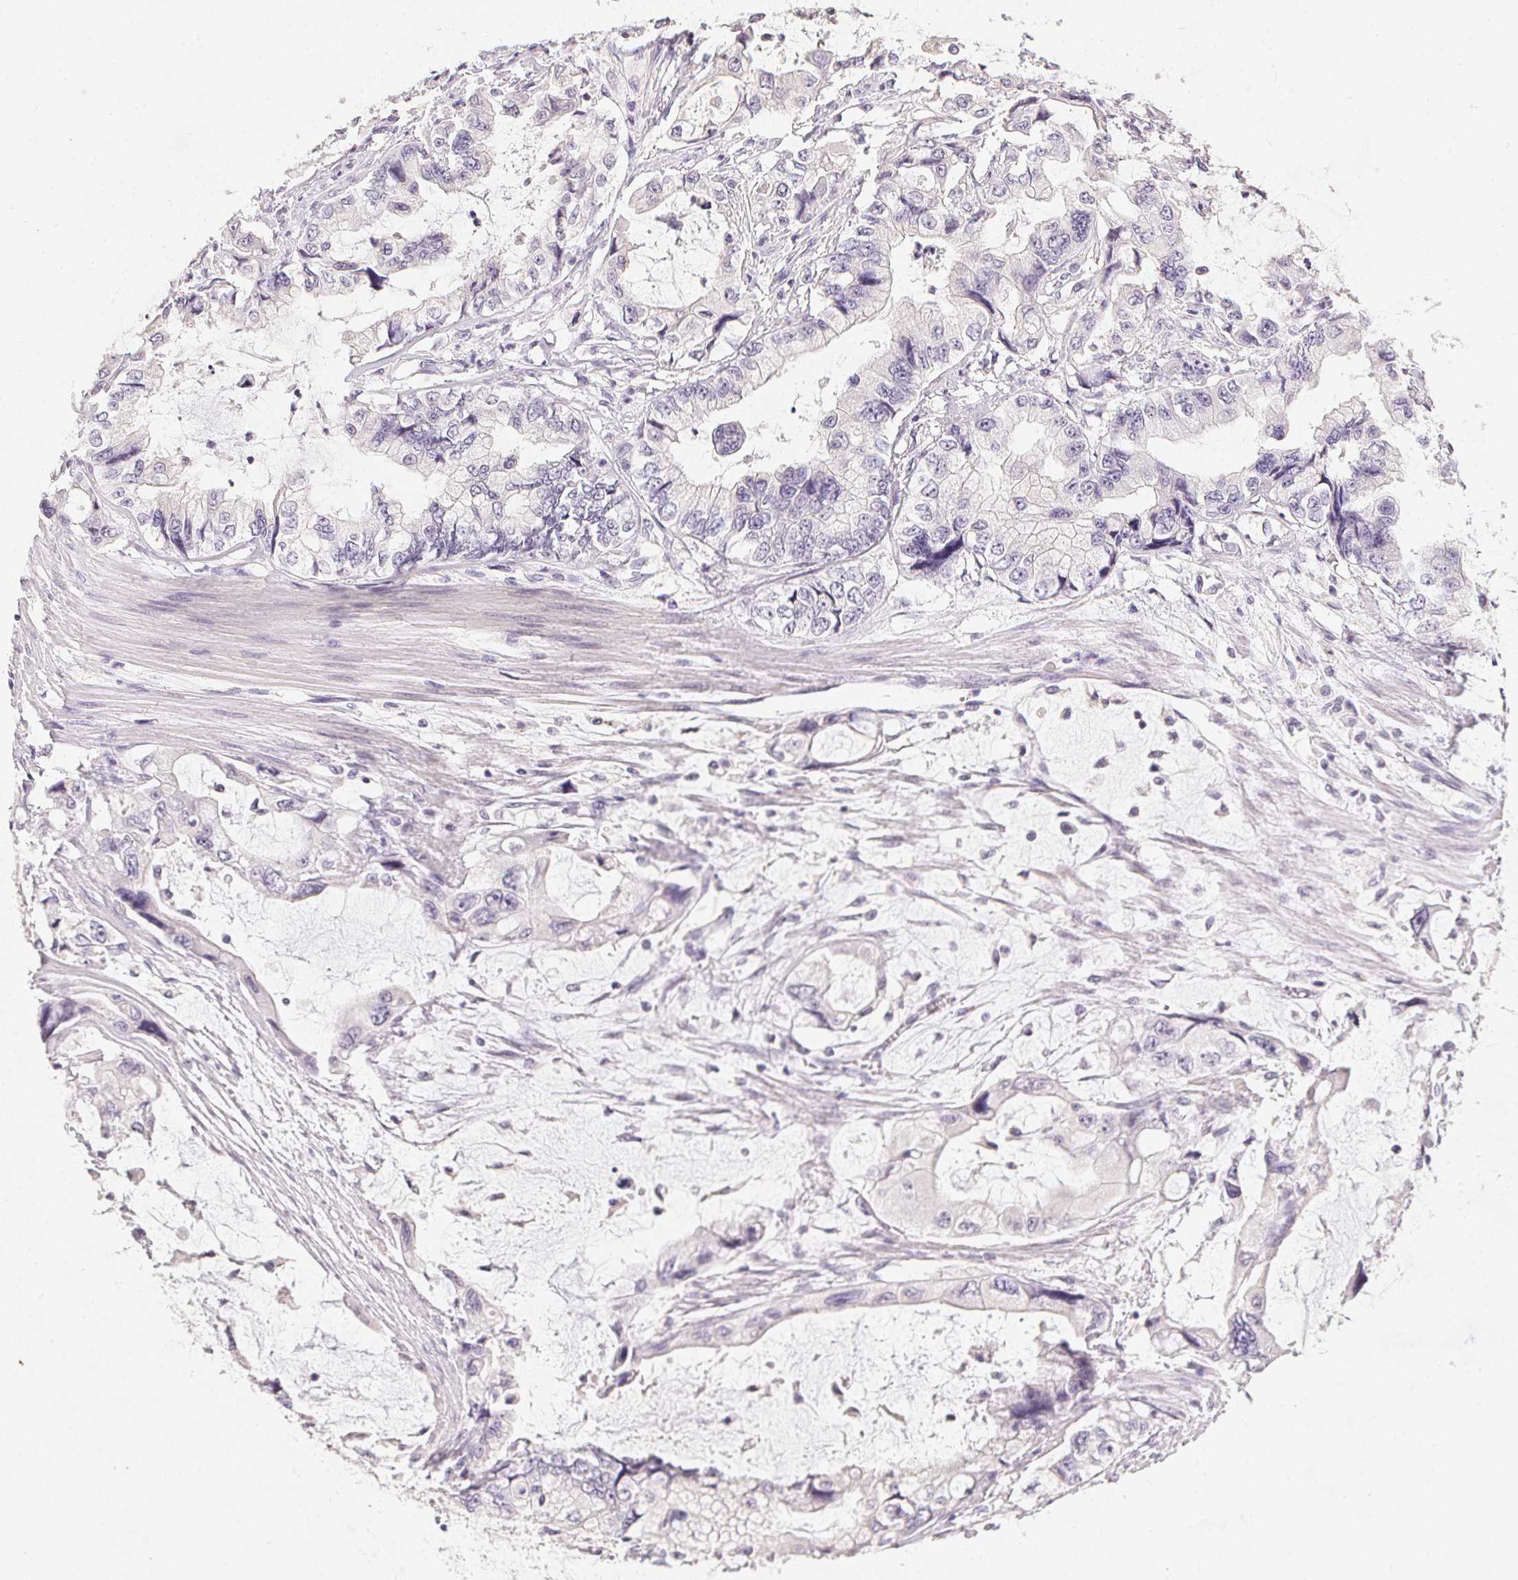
{"staining": {"intensity": "negative", "quantity": "none", "location": "none"}, "tissue": "stomach cancer", "cell_type": "Tumor cells", "image_type": "cancer", "snomed": [{"axis": "morphology", "description": "Adenocarcinoma, NOS"}, {"axis": "topography", "description": "Pancreas"}, {"axis": "topography", "description": "Stomach, upper"}, {"axis": "topography", "description": "Stomach"}], "caption": "The photomicrograph reveals no significant expression in tumor cells of stomach cancer. (DAB (3,3'-diaminobenzidine) immunohistochemistry (IHC), high magnification).", "gene": "PPY", "patient": {"sex": "male", "age": 77}}